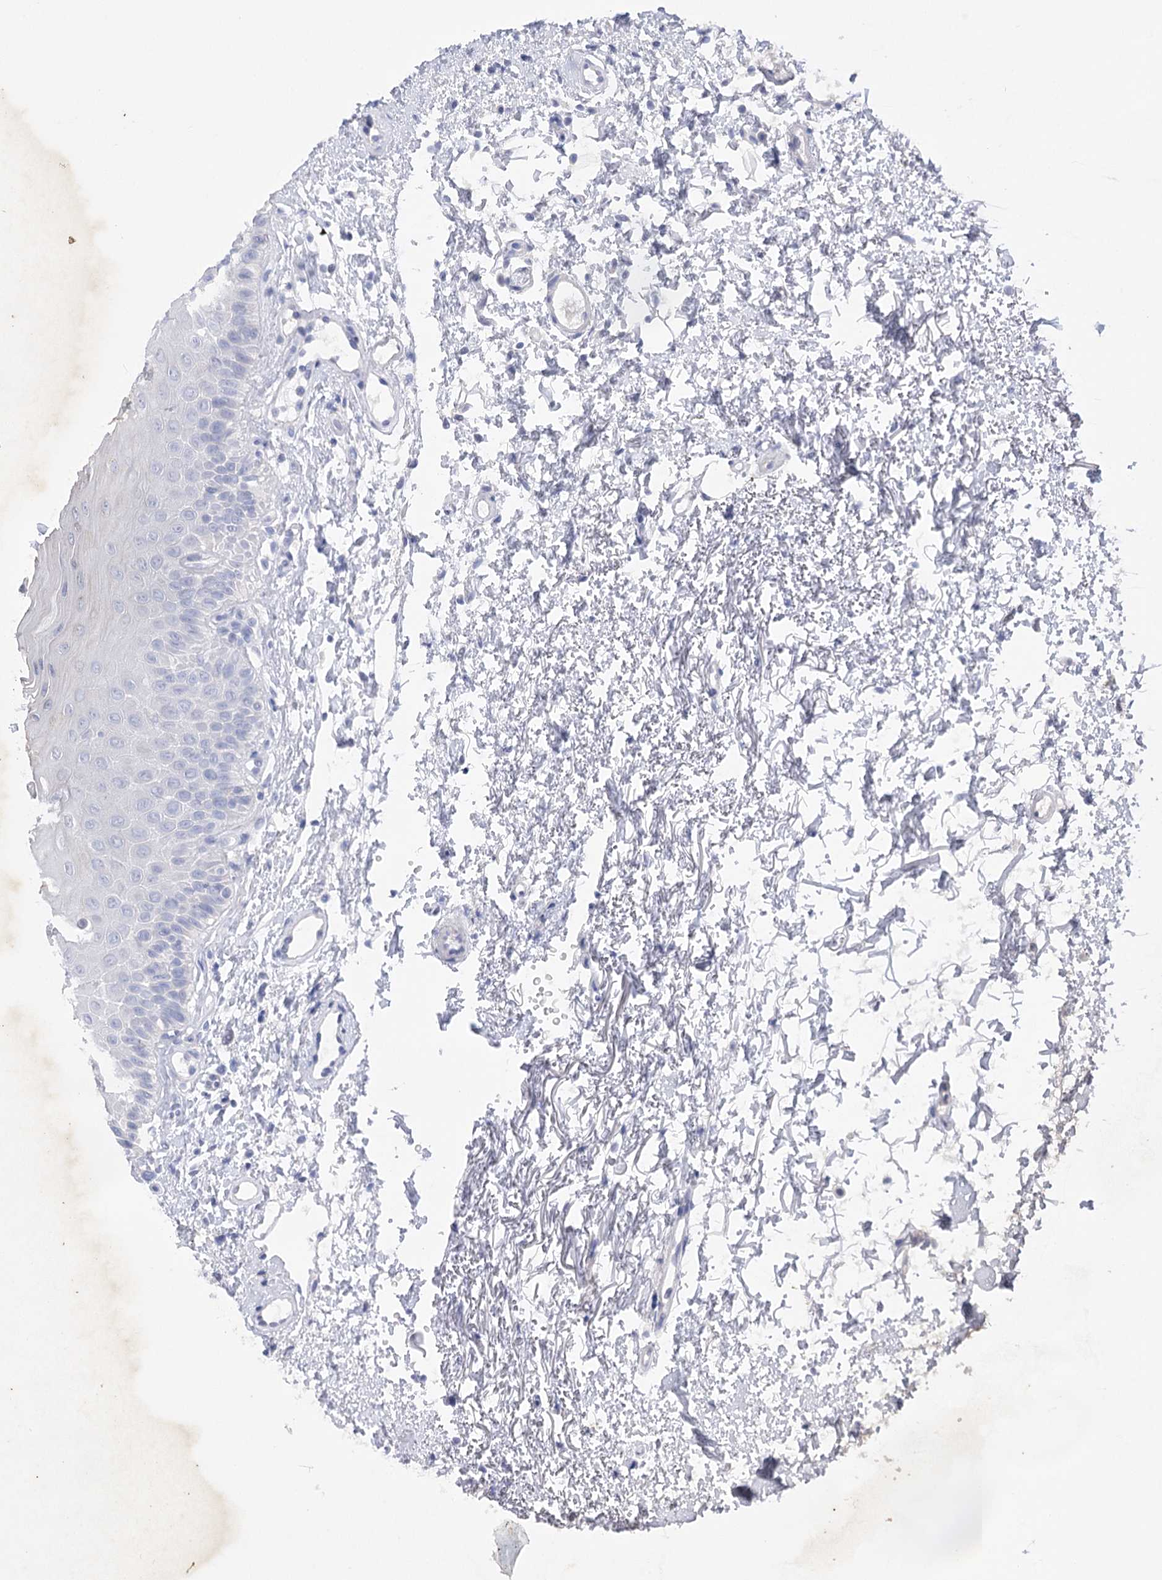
{"staining": {"intensity": "moderate", "quantity": "25%-75%", "location": "cytoplasmic/membranous"}, "tissue": "oral mucosa", "cell_type": "Squamous epithelial cells", "image_type": "normal", "snomed": [{"axis": "morphology", "description": "Normal tissue, NOS"}, {"axis": "topography", "description": "Oral tissue"}], "caption": "A high-resolution histopathology image shows immunohistochemistry (IHC) staining of unremarkable oral mucosa, which exhibits moderate cytoplasmic/membranous staining in approximately 25%-75% of squamous epithelial cells.", "gene": "BCR", "patient": {"sex": "male", "age": 66}}